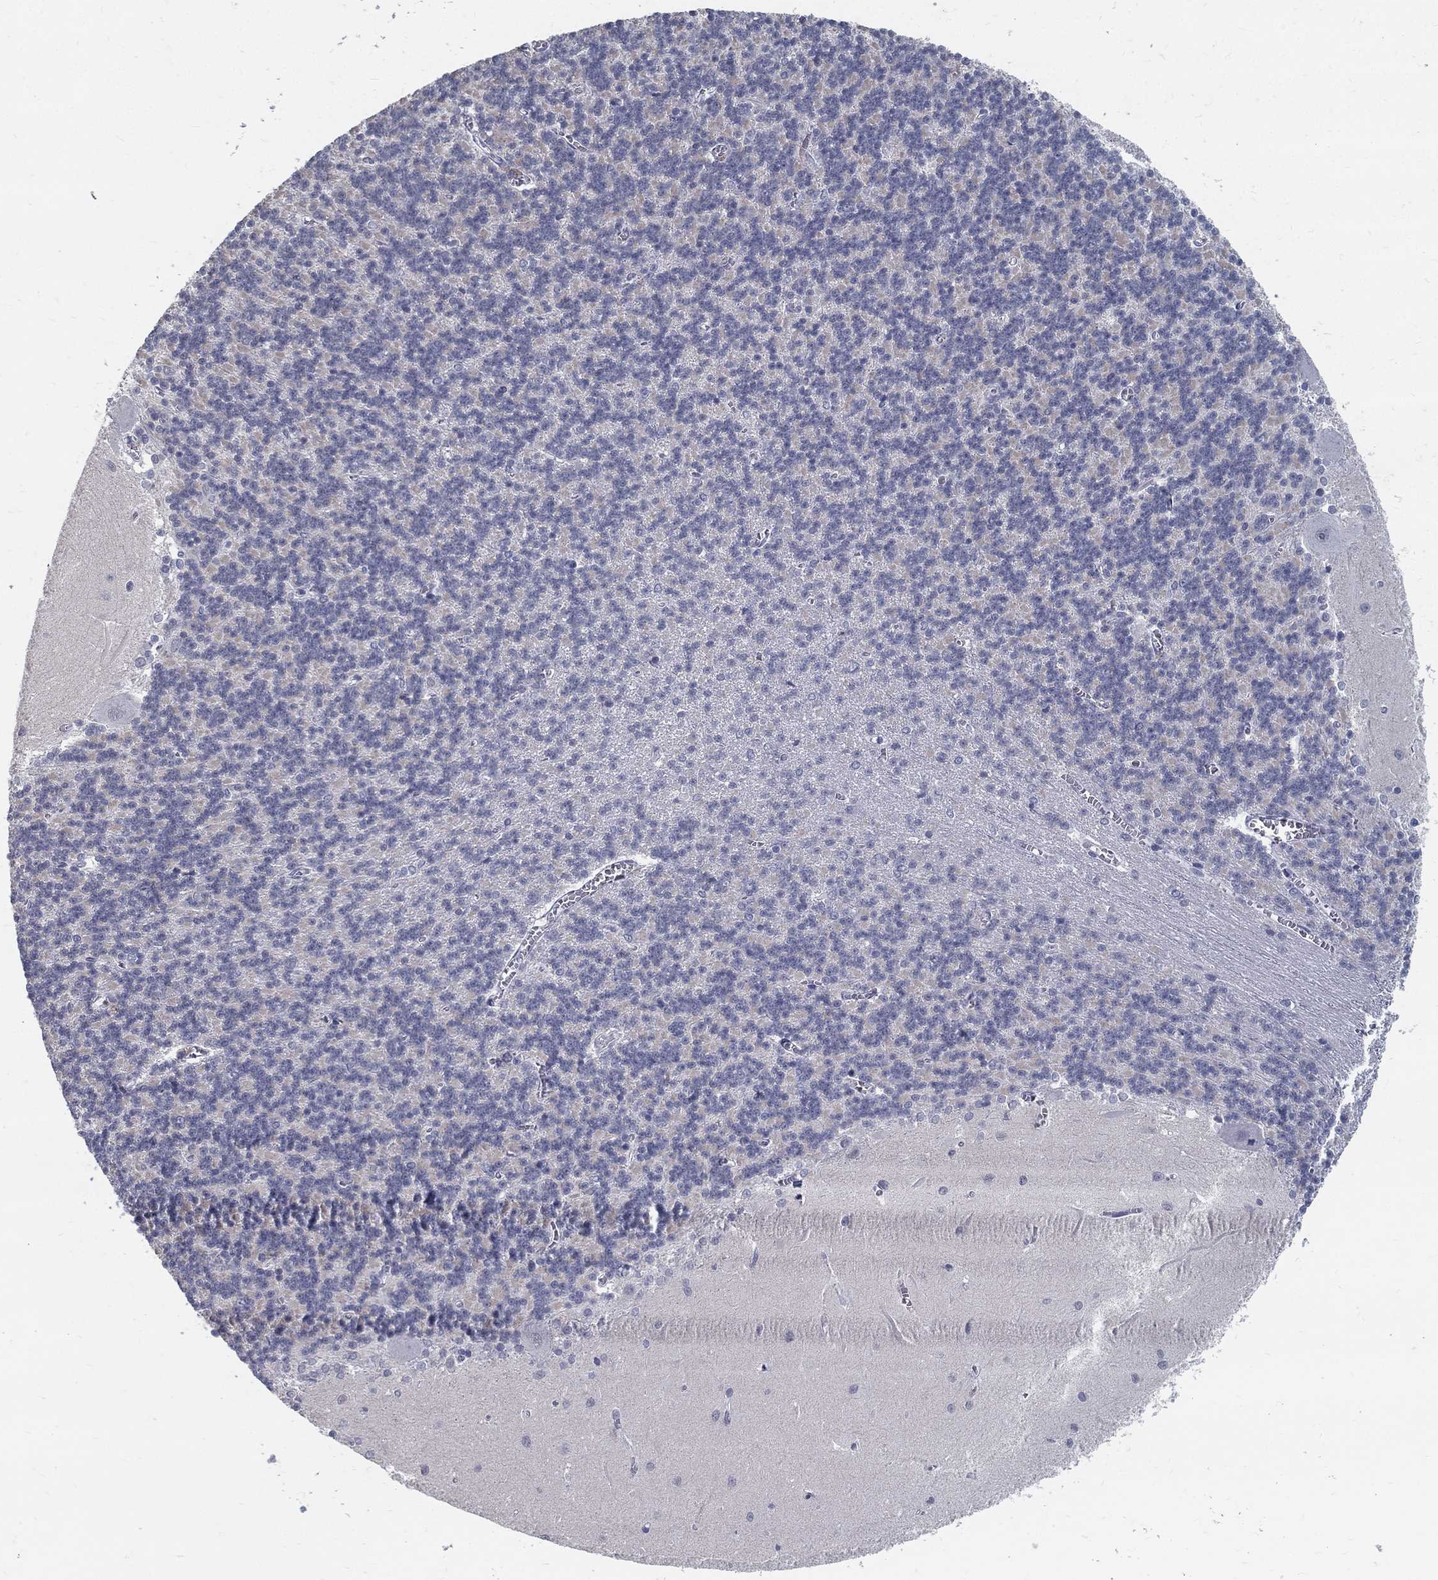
{"staining": {"intensity": "negative", "quantity": "none", "location": "none"}, "tissue": "cerebellum", "cell_type": "Cells in granular layer", "image_type": "normal", "snomed": [{"axis": "morphology", "description": "Normal tissue, NOS"}, {"axis": "topography", "description": "Cerebellum"}], "caption": "DAB immunohistochemical staining of normal cerebellum exhibits no significant staining in cells in granular layer.", "gene": "ACE2", "patient": {"sex": "male", "age": 37}}